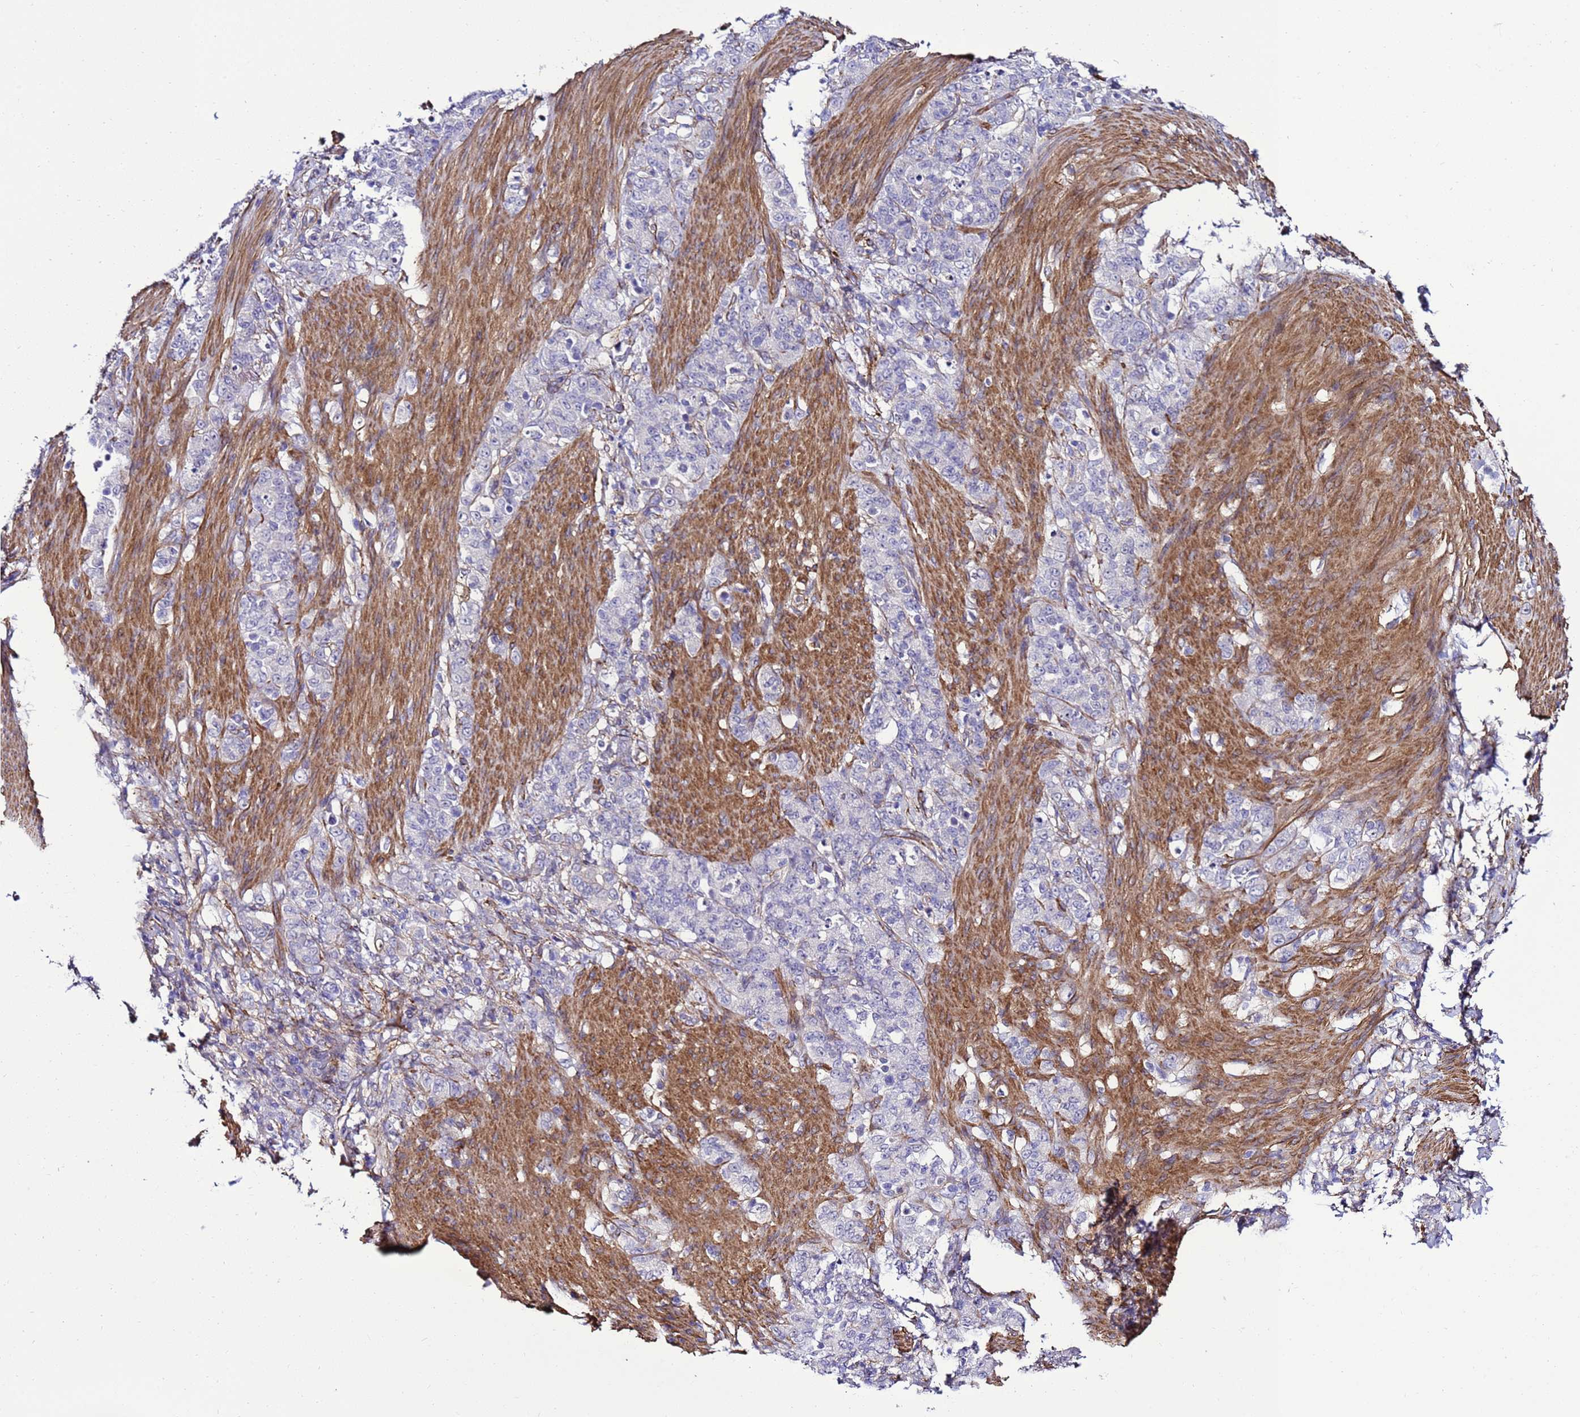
{"staining": {"intensity": "negative", "quantity": "none", "location": "none"}, "tissue": "stomach cancer", "cell_type": "Tumor cells", "image_type": "cancer", "snomed": [{"axis": "morphology", "description": "Adenocarcinoma, NOS"}, {"axis": "topography", "description": "Stomach"}], "caption": "This photomicrograph is of stomach cancer stained with immunohistochemistry (IHC) to label a protein in brown with the nuclei are counter-stained blue. There is no staining in tumor cells.", "gene": "GZF1", "patient": {"sex": "female", "age": 79}}